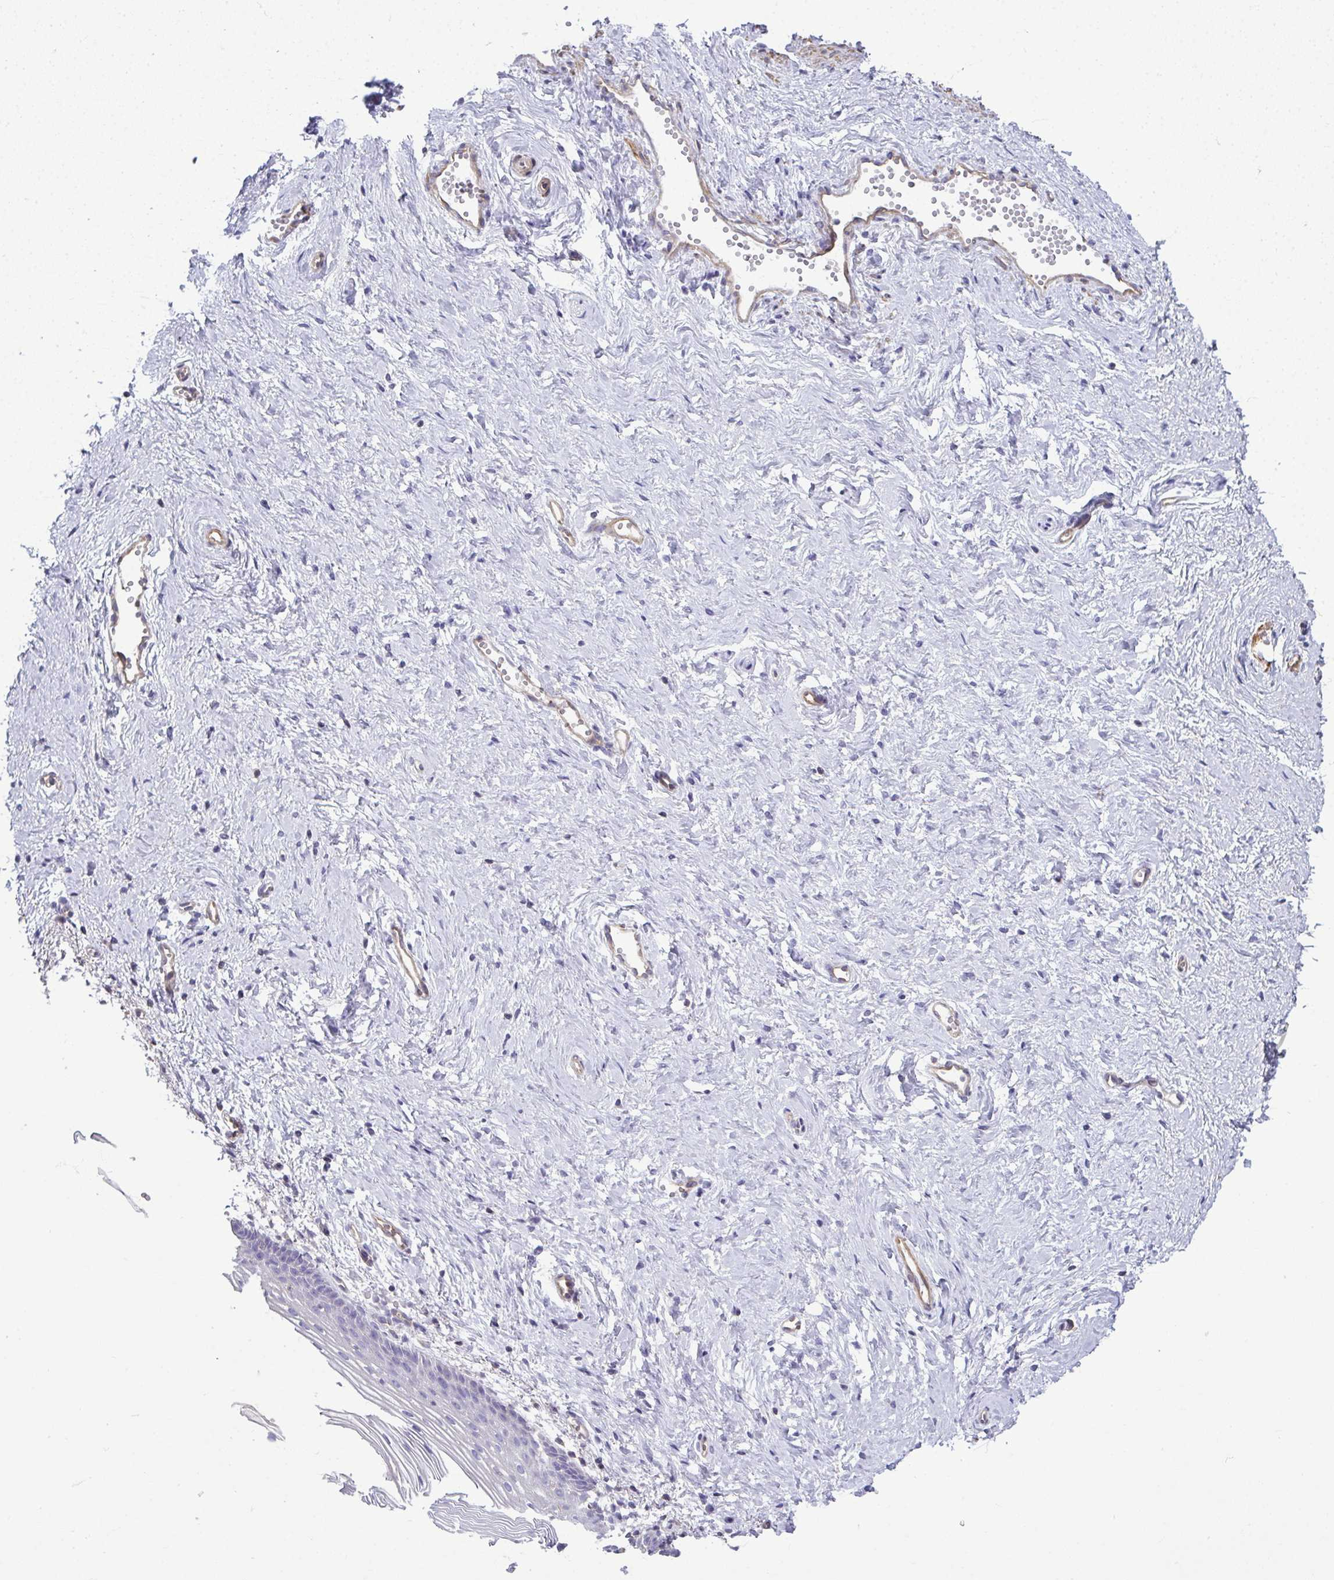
{"staining": {"intensity": "negative", "quantity": "none", "location": "none"}, "tissue": "vagina", "cell_type": "Squamous epithelial cells", "image_type": "normal", "snomed": [{"axis": "morphology", "description": "Normal tissue, NOS"}, {"axis": "topography", "description": "Vagina"}], "caption": "An IHC histopathology image of unremarkable vagina is shown. There is no staining in squamous epithelial cells of vagina.", "gene": "MYL1", "patient": {"sex": "female", "age": 56}}